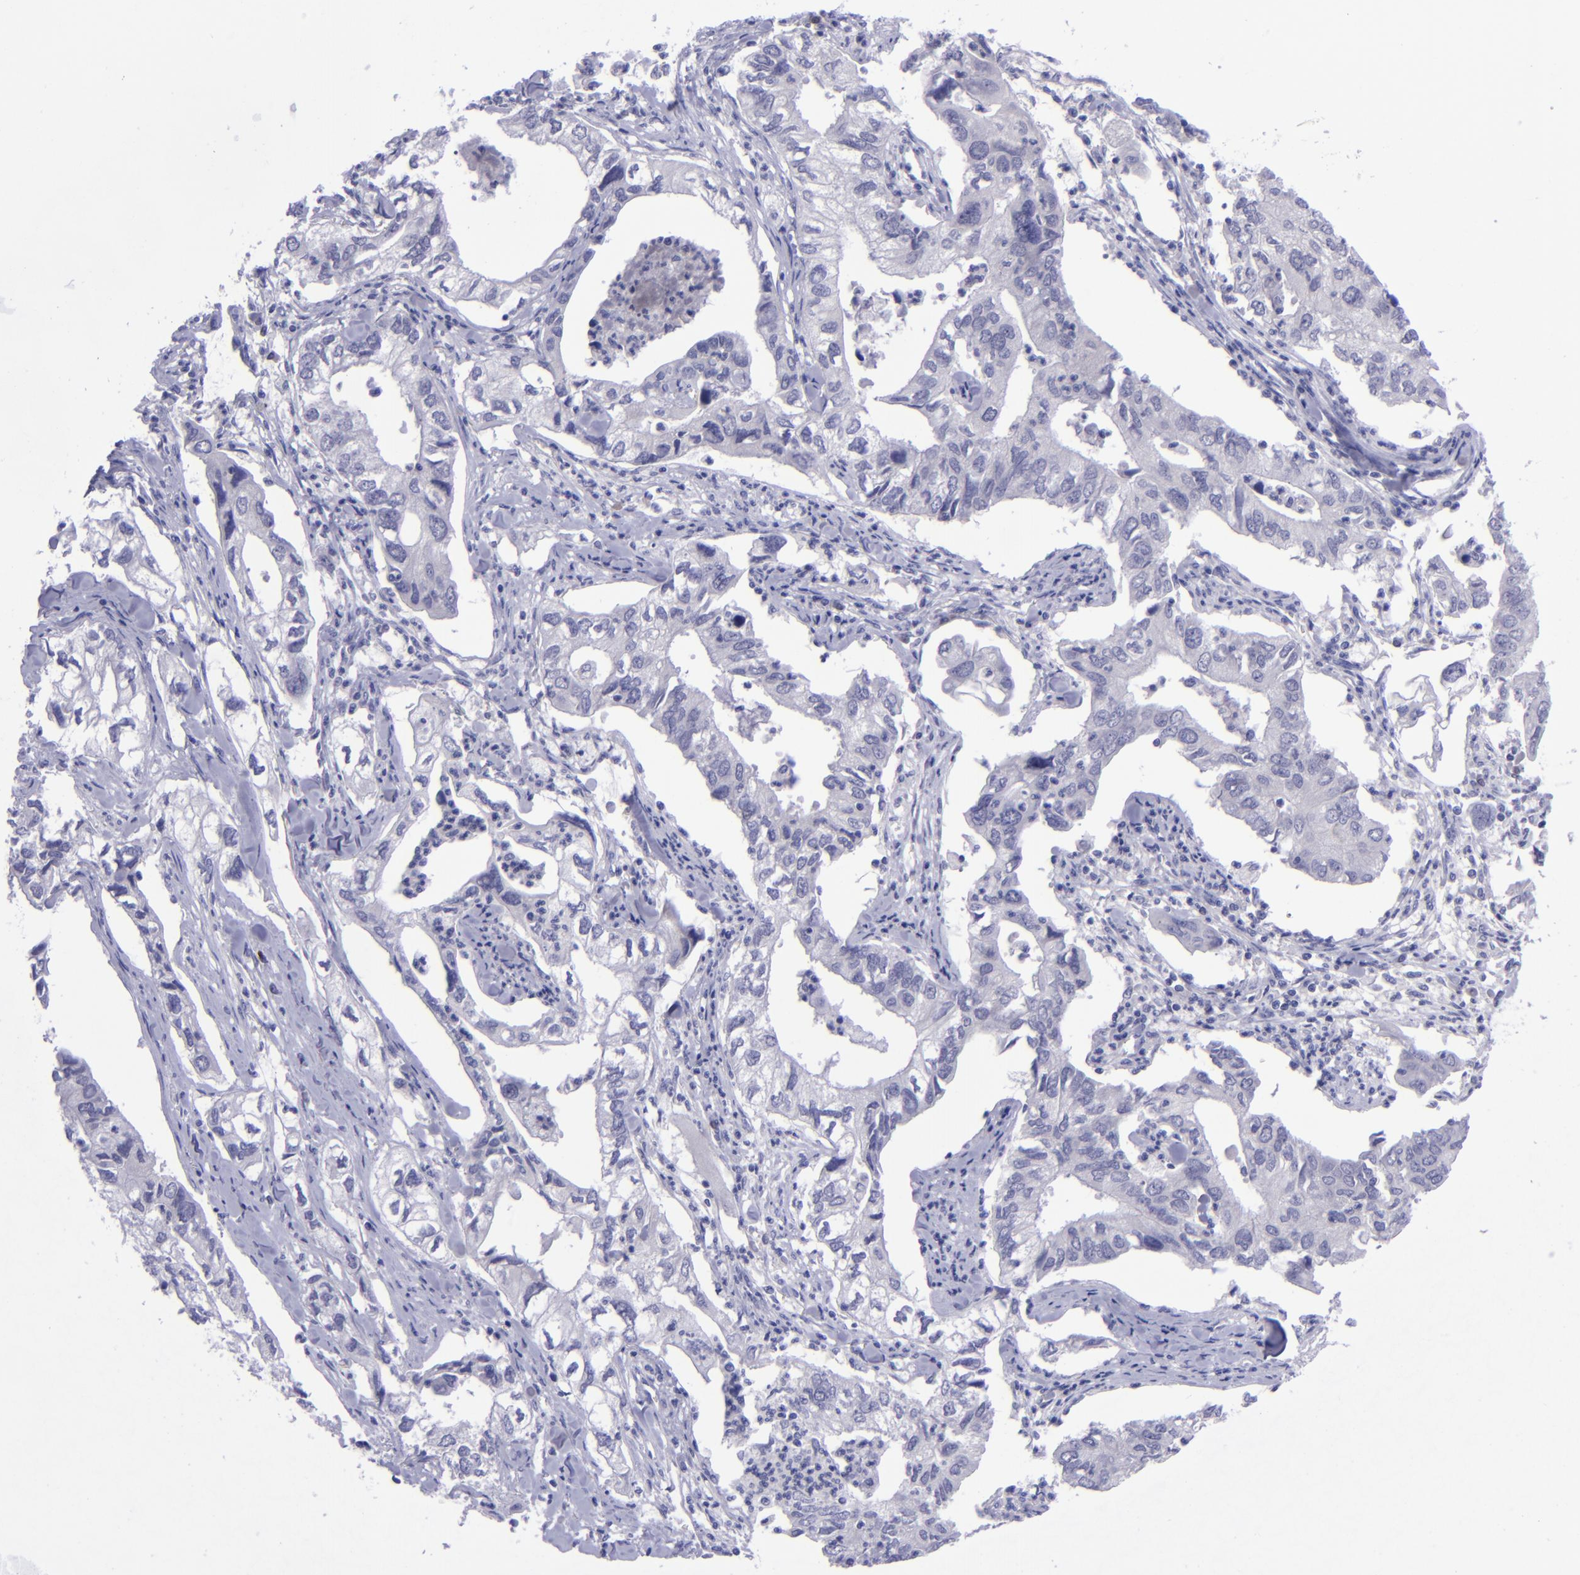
{"staining": {"intensity": "negative", "quantity": "none", "location": "none"}, "tissue": "lung cancer", "cell_type": "Tumor cells", "image_type": "cancer", "snomed": [{"axis": "morphology", "description": "Adenocarcinoma, NOS"}, {"axis": "topography", "description": "Lung"}], "caption": "There is no significant positivity in tumor cells of lung adenocarcinoma.", "gene": "POU2F2", "patient": {"sex": "male", "age": 48}}